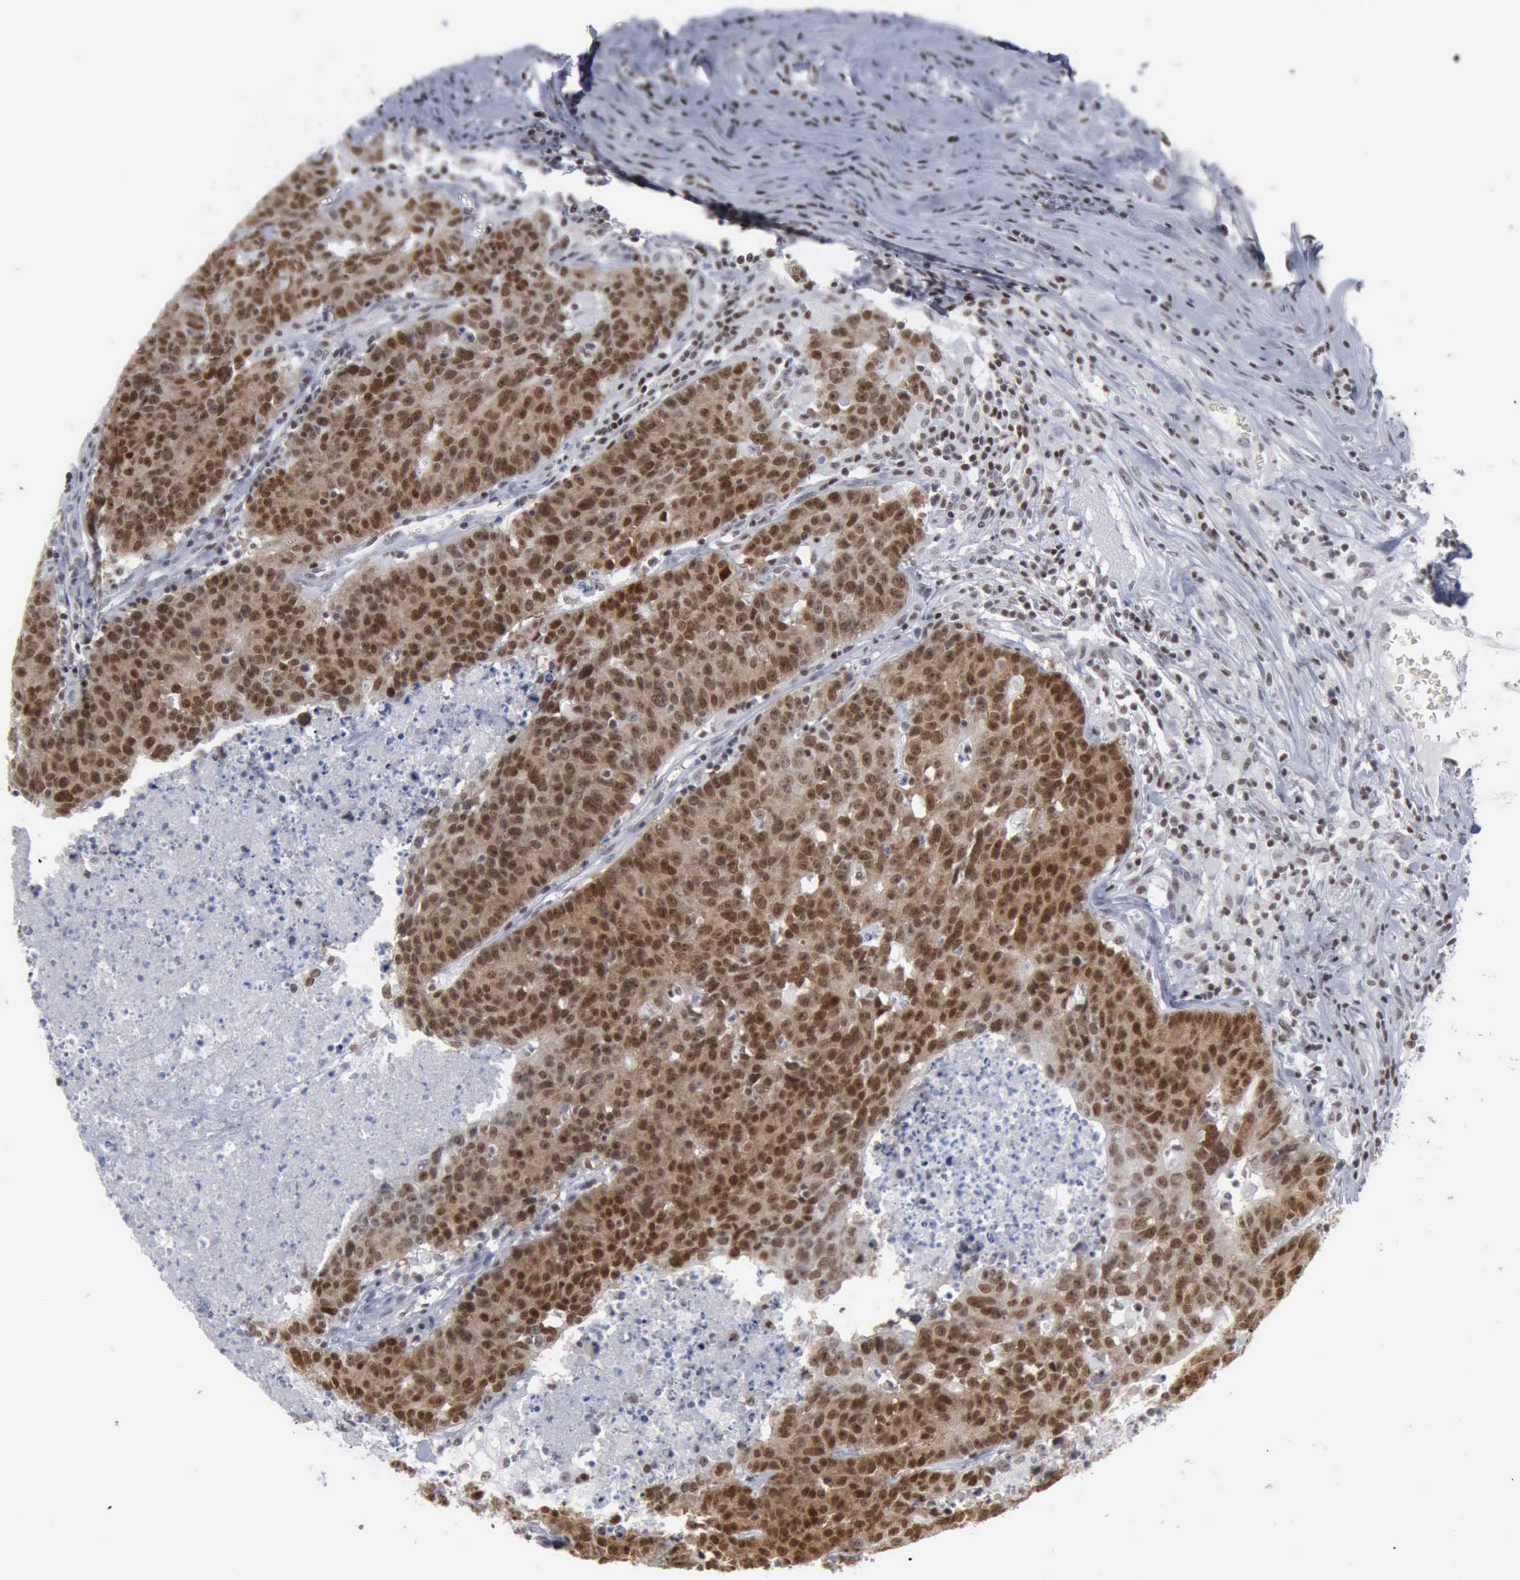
{"staining": {"intensity": "moderate", "quantity": ">75%", "location": "nuclear"}, "tissue": "colorectal cancer", "cell_type": "Tumor cells", "image_type": "cancer", "snomed": [{"axis": "morphology", "description": "Adenocarcinoma, NOS"}, {"axis": "topography", "description": "Colon"}], "caption": "Immunohistochemistry (IHC) of human colorectal adenocarcinoma reveals medium levels of moderate nuclear positivity in about >75% of tumor cells. (DAB (3,3'-diaminobenzidine) IHC, brown staining for protein, blue staining for nuclei).", "gene": "XPA", "patient": {"sex": "female", "age": 53}}